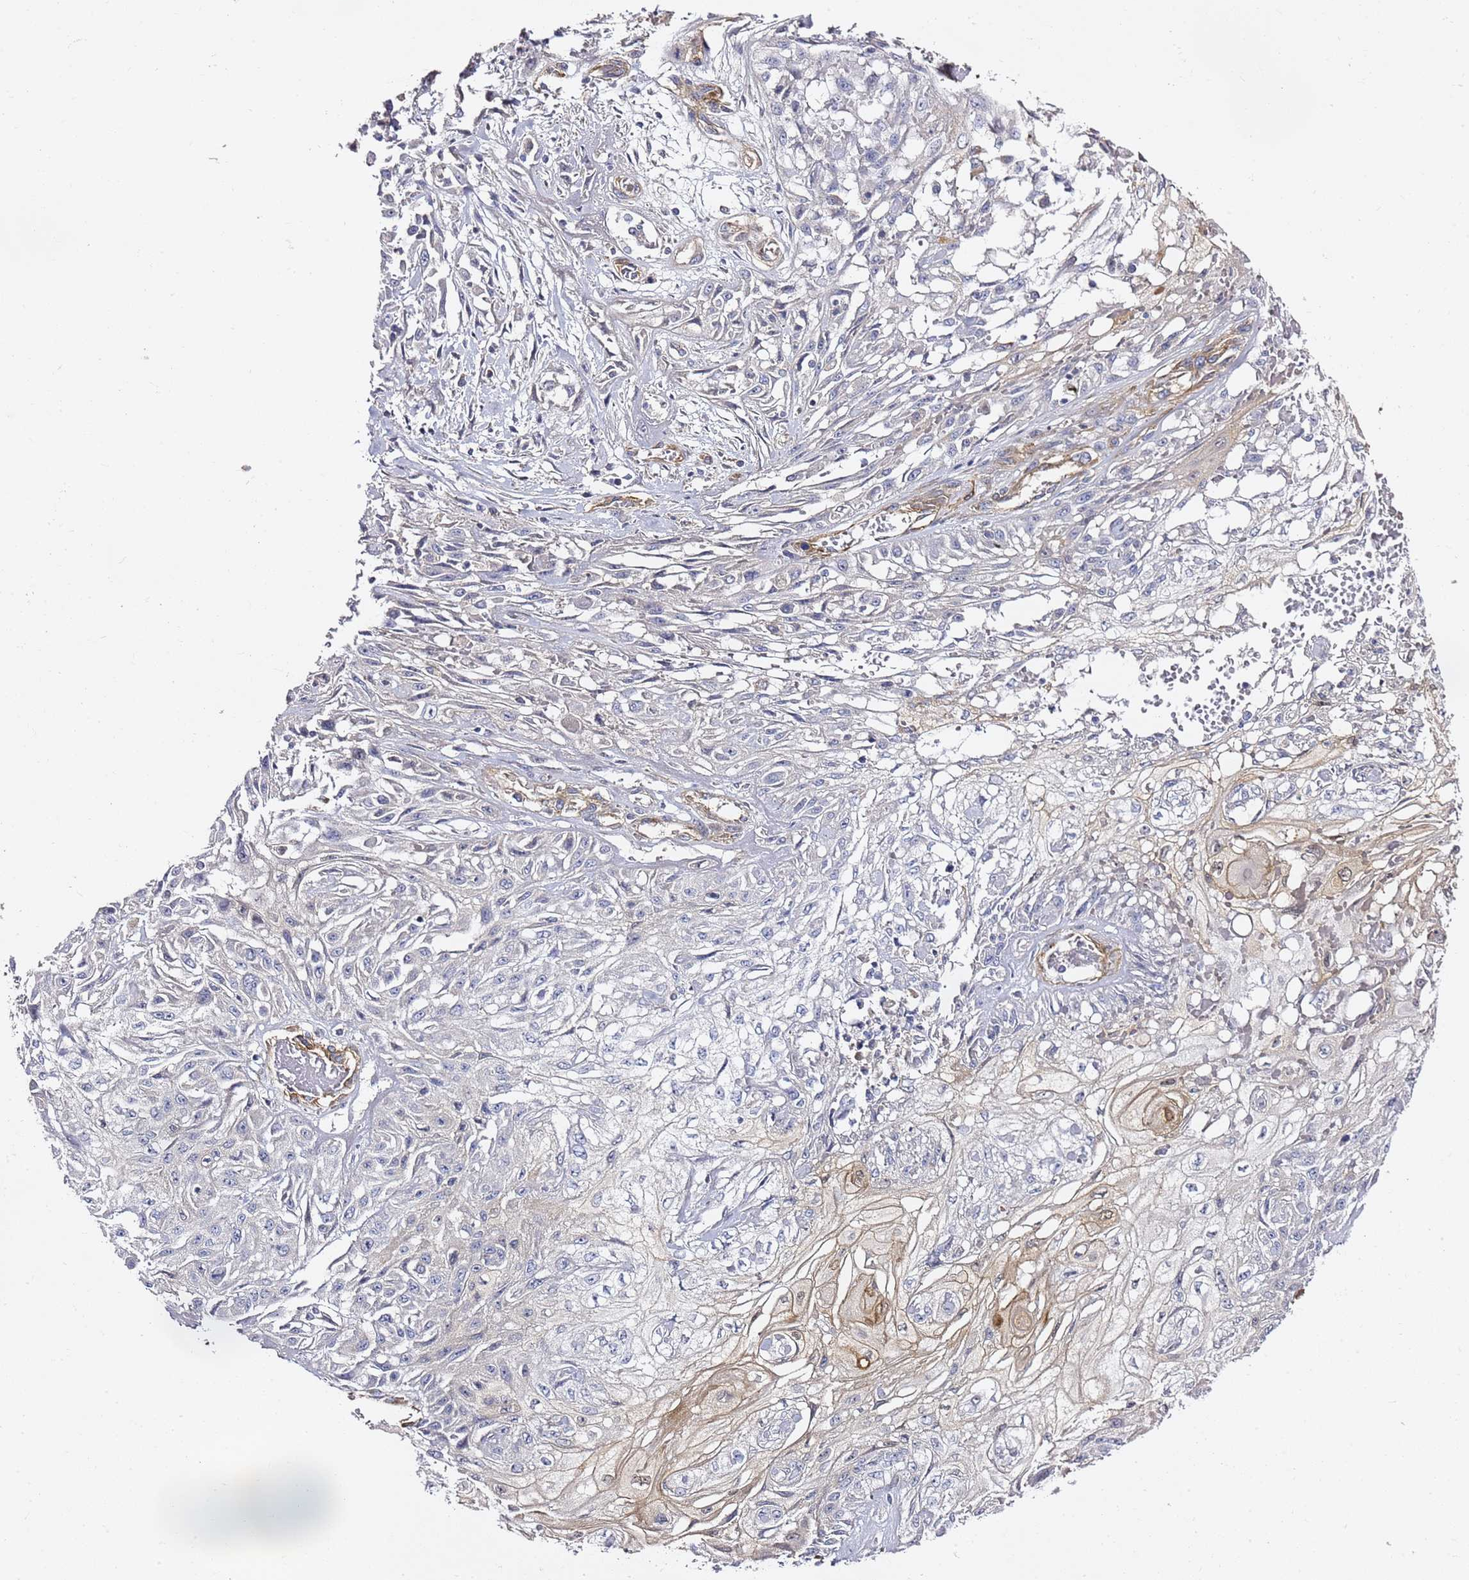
{"staining": {"intensity": "negative", "quantity": "none", "location": "none"}, "tissue": "skin cancer", "cell_type": "Tumor cells", "image_type": "cancer", "snomed": [{"axis": "morphology", "description": "Squamous cell carcinoma, NOS"}, {"axis": "morphology", "description": "Squamous cell carcinoma, metastatic, NOS"}, {"axis": "topography", "description": "Skin"}, {"axis": "topography", "description": "Lymph node"}], "caption": "Immunohistochemical staining of metastatic squamous cell carcinoma (skin) shows no significant expression in tumor cells.", "gene": "EPS8L1", "patient": {"sex": "male", "age": 75}}